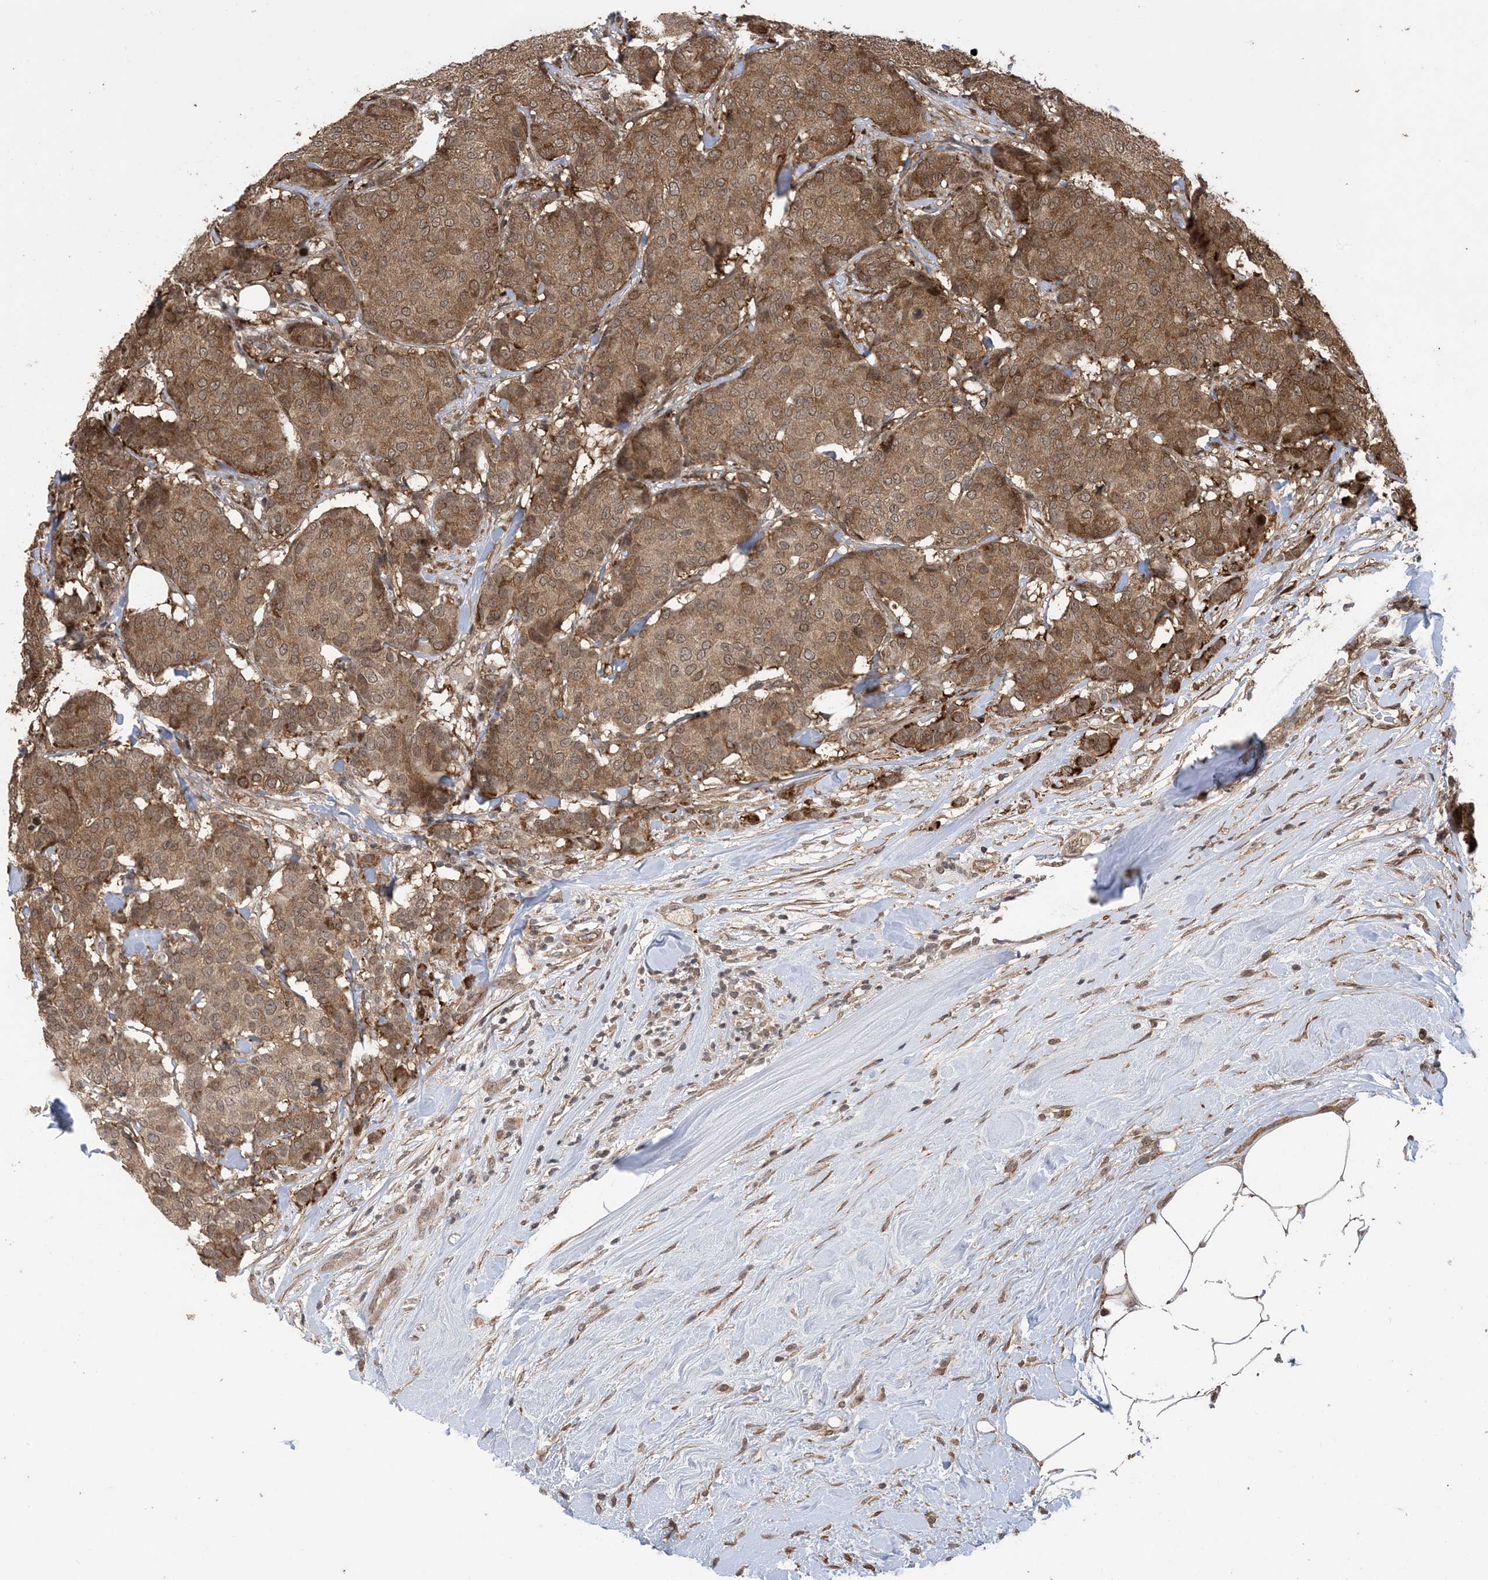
{"staining": {"intensity": "moderate", "quantity": ">75%", "location": "cytoplasmic/membranous"}, "tissue": "breast cancer", "cell_type": "Tumor cells", "image_type": "cancer", "snomed": [{"axis": "morphology", "description": "Duct carcinoma"}, {"axis": "topography", "description": "Breast"}], "caption": "Immunohistochemistry (IHC) of invasive ductal carcinoma (breast) reveals medium levels of moderate cytoplasmic/membranous positivity in about >75% of tumor cells. Using DAB (3,3'-diaminobenzidine) (brown) and hematoxylin (blue) stains, captured at high magnification using brightfield microscopy.", "gene": "ZNF511", "patient": {"sex": "female", "age": 75}}